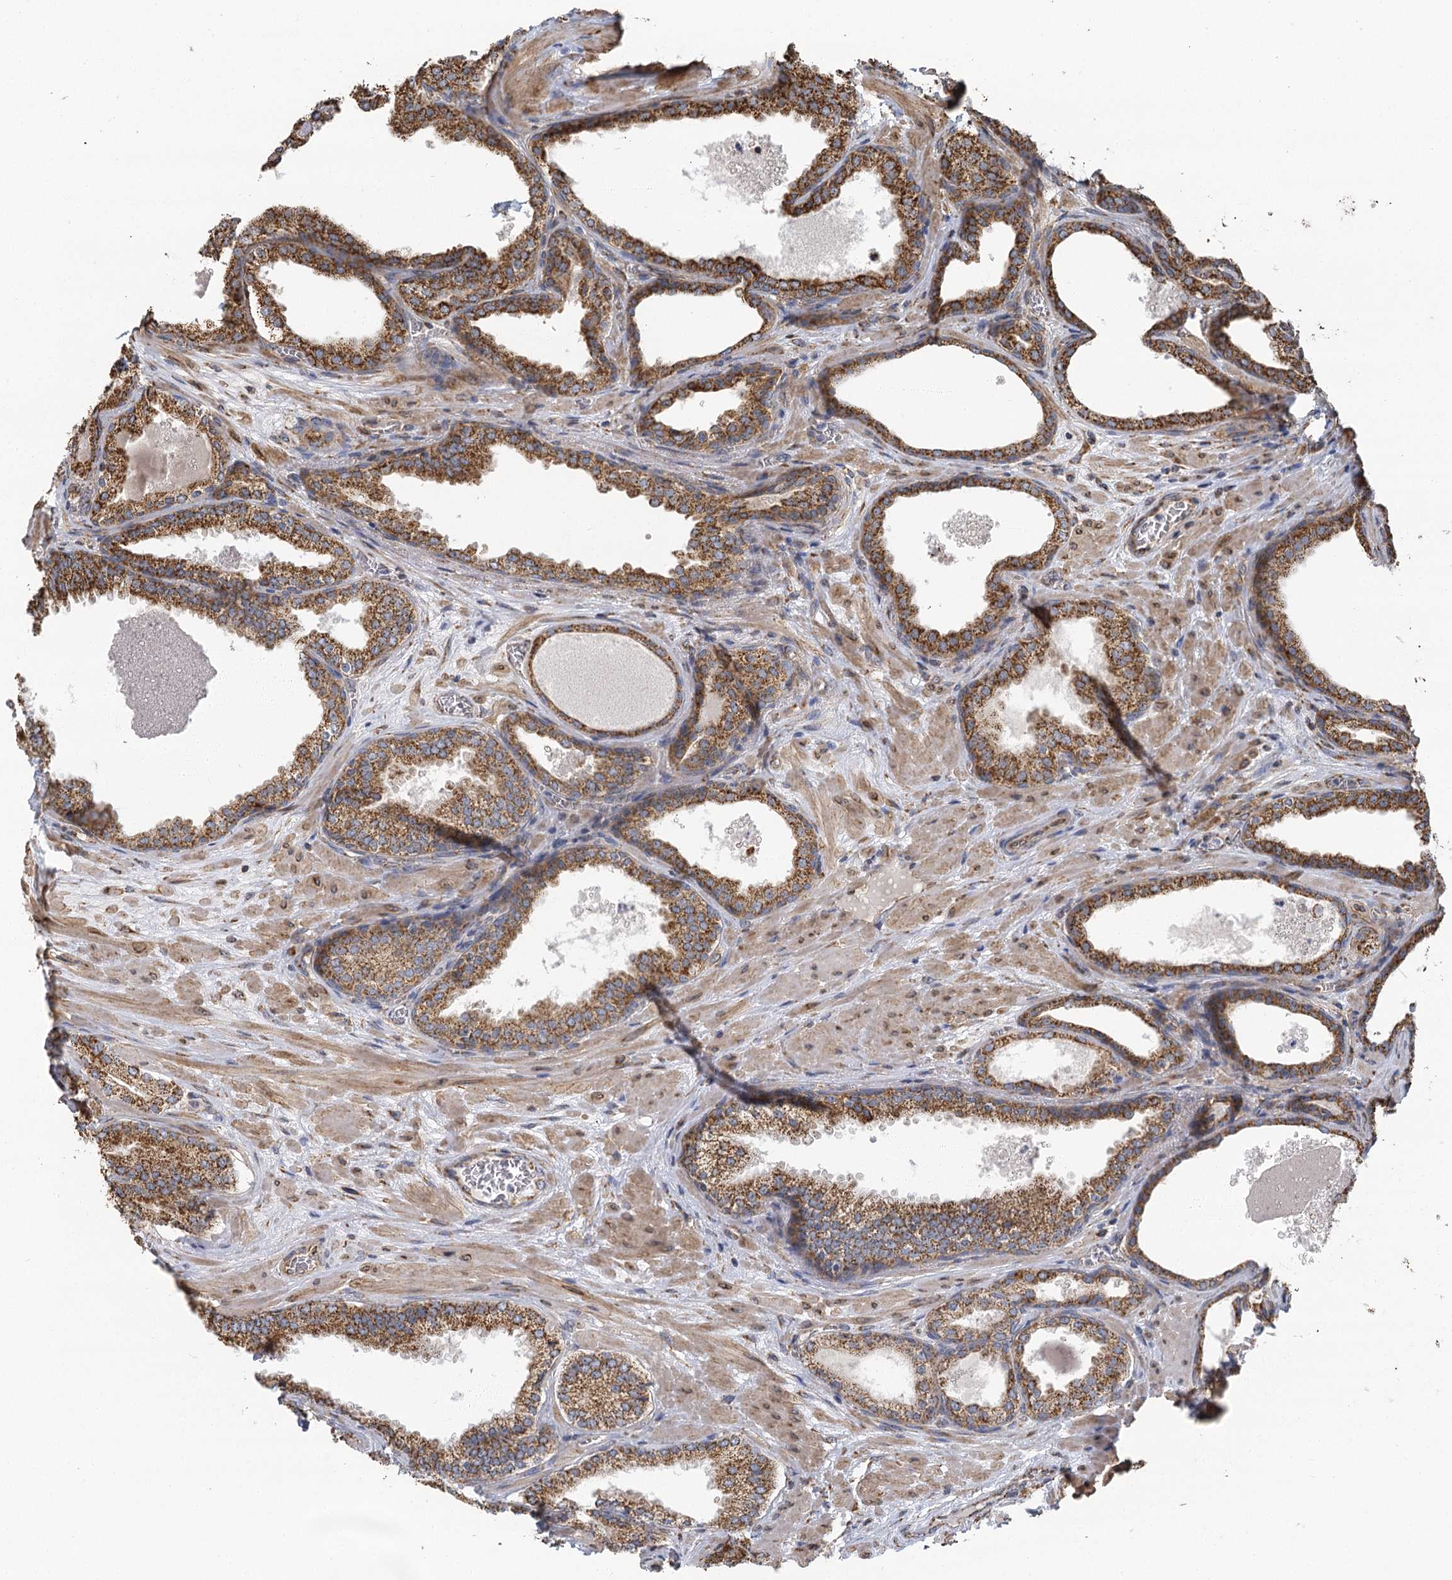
{"staining": {"intensity": "moderate", "quantity": ">75%", "location": "cytoplasmic/membranous"}, "tissue": "prostate cancer", "cell_type": "Tumor cells", "image_type": "cancer", "snomed": [{"axis": "morphology", "description": "Adenocarcinoma, High grade"}, {"axis": "topography", "description": "Prostate"}], "caption": "A brown stain labels moderate cytoplasmic/membranous expression of a protein in human prostate cancer (high-grade adenocarcinoma) tumor cells.", "gene": "IL11RA", "patient": {"sex": "male", "age": 59}}